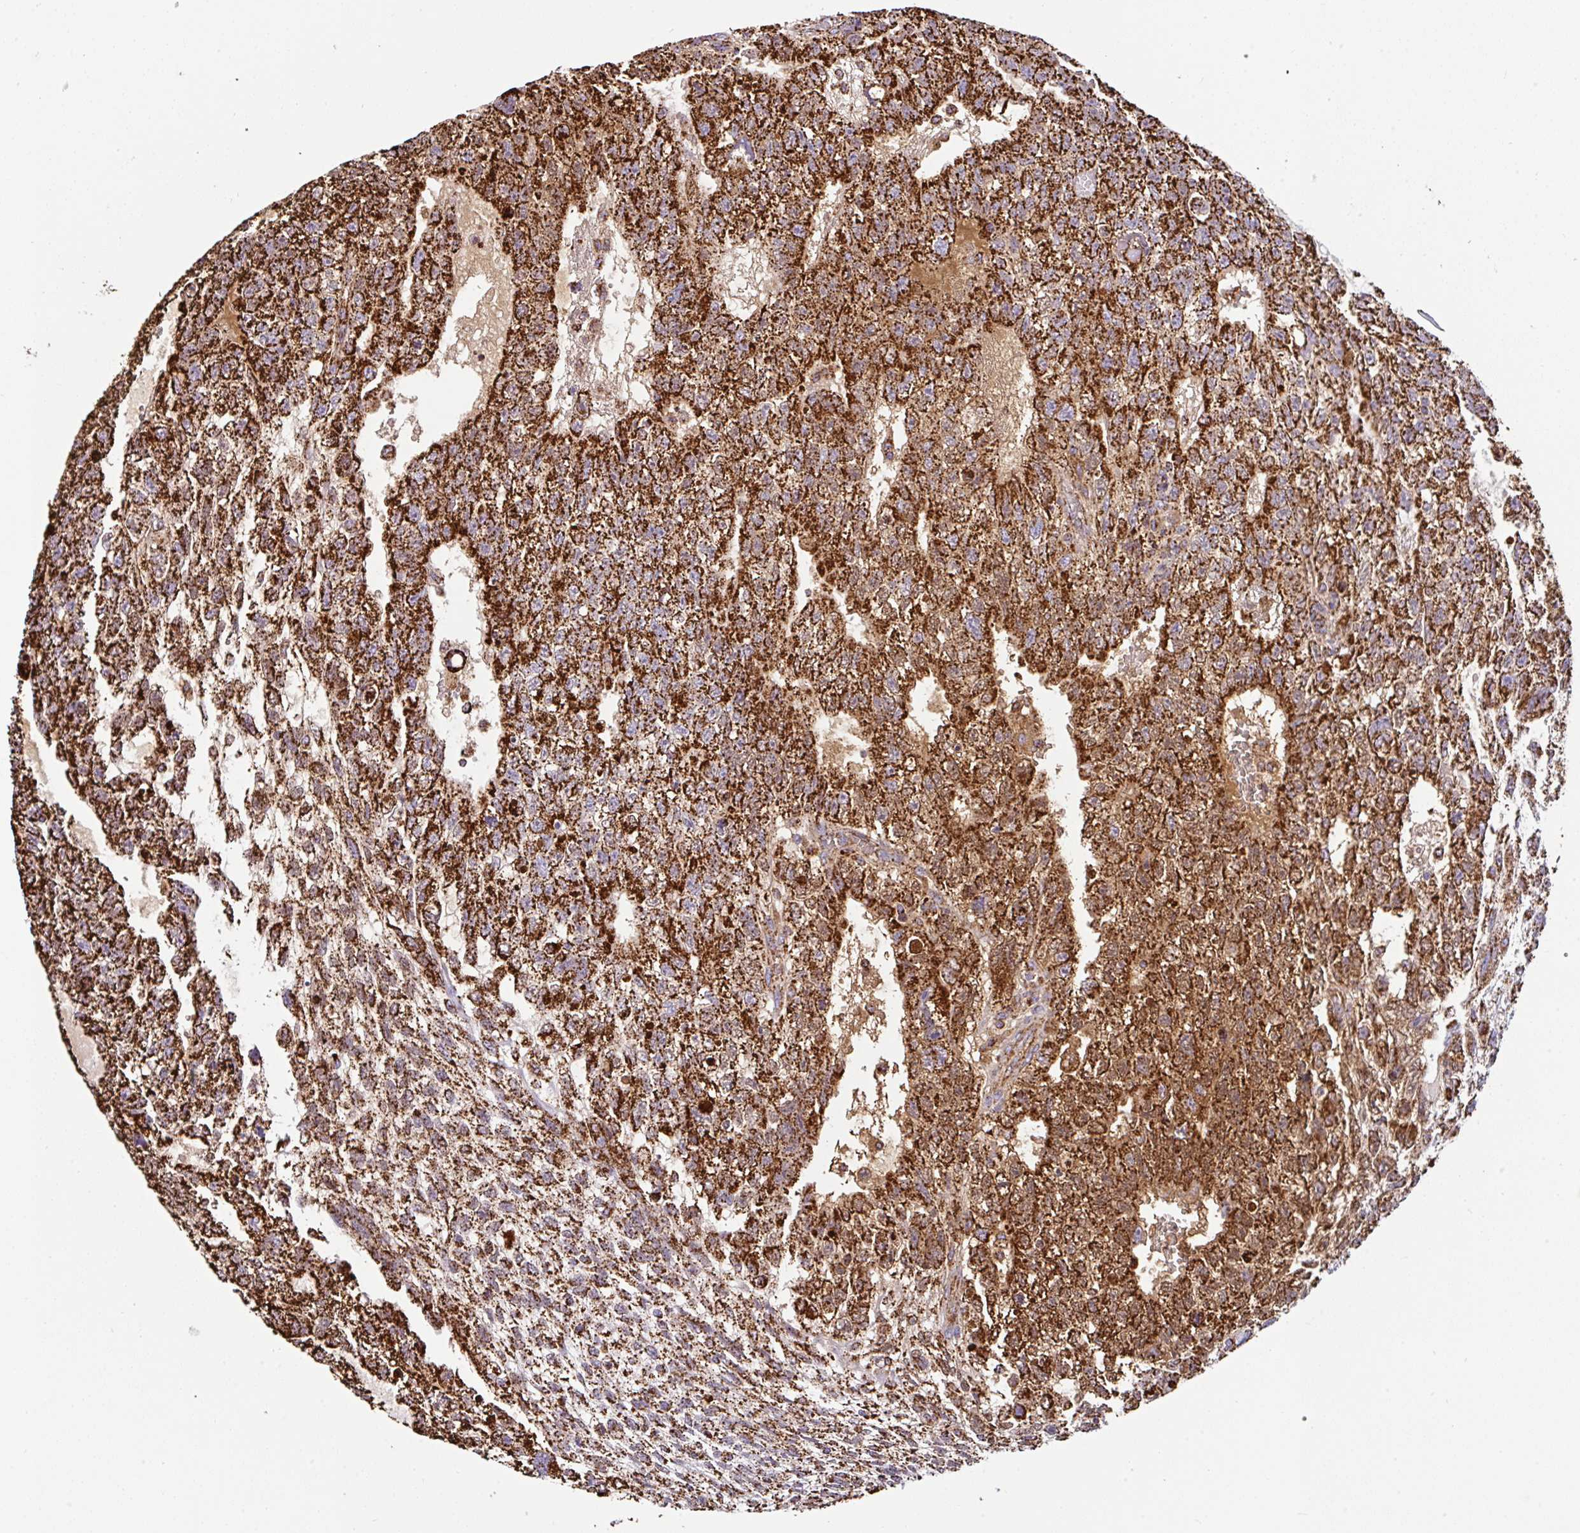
{"staining": {"intensity": "strong", "quantity": ">75%", "location": "cytoplasmic/membranous"}, "tissue": "testis cancer", "cell_type": "Tumor cells", "image_type": "cancer", "snomed": [{"axis": "morphology", "description": "Carcinoma, Embryonal, NOS"}, {"axis": "topography", "description": "Testis"}], "caption": "An image of human testis embryonal carcinoma stained for a protein reveals strong cytoplasmic/membranous brown staining in tumor cells. (DAB (3,3'-diaminobenzidine) IHC with brightfield microscopy, high magnification).", "gene": "ANKRD33B", "patient": {"sex": "male", "age": 26}}